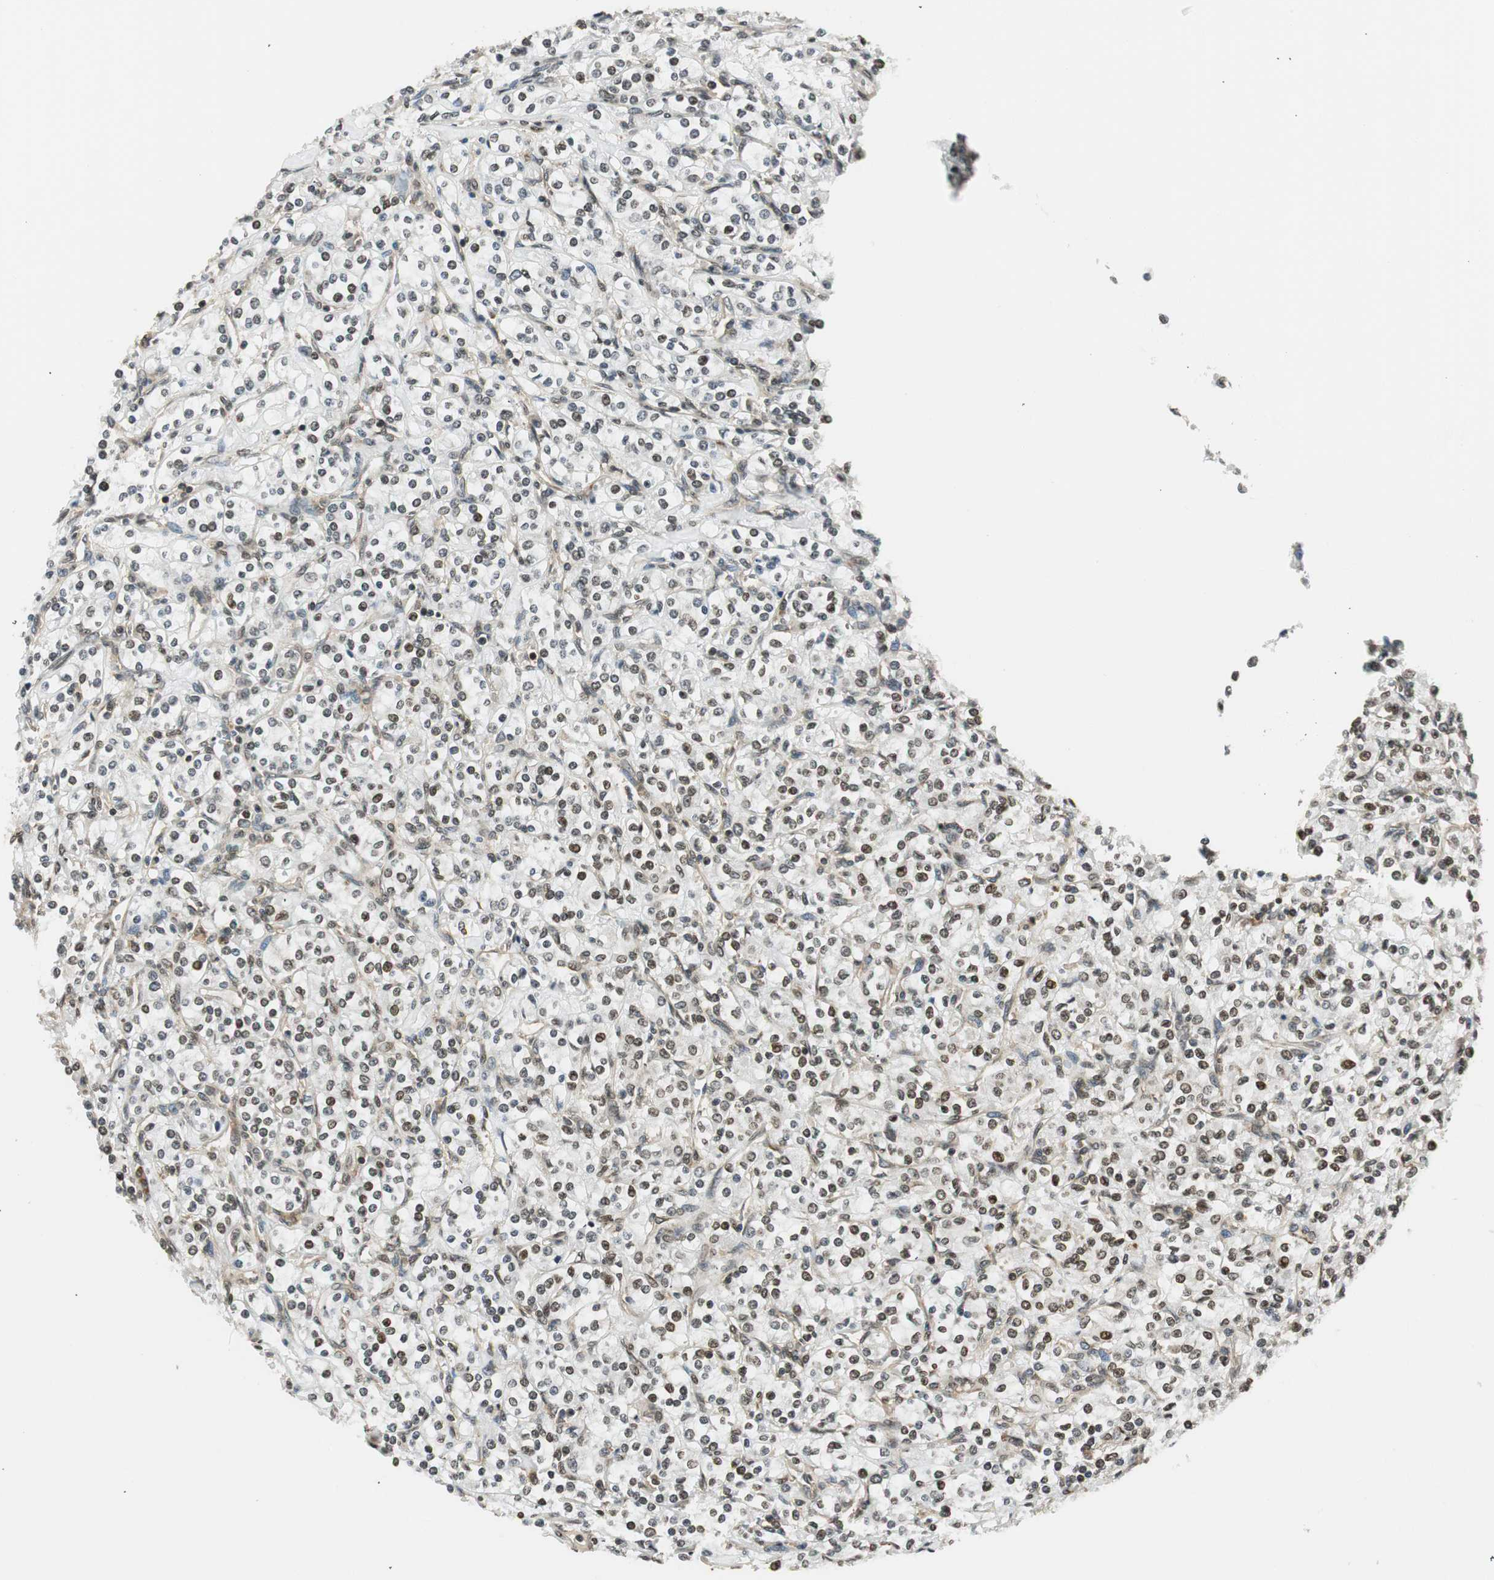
{"staining": {"intensity": "moderate", "quantity": "25%-75%", "location": "nuclear"}, "tissue": "renal cancer", "cell_type": "Tumor cells", "image_type": "cancer", "snomed": [{"axis": "morphology", "description": "Adenocarcinoma, NOS"}, {"axis": "topography", "description": "Kidney"}], "caption": "A histopathology image showing moderate nuclear staining in approximately 25%-75% of tumor cells in renal adenocarcinoma, as visualized by brown immunohistochemical staining.", "gene": "RING1", "patient": {"sex": "male", "age": 77}}